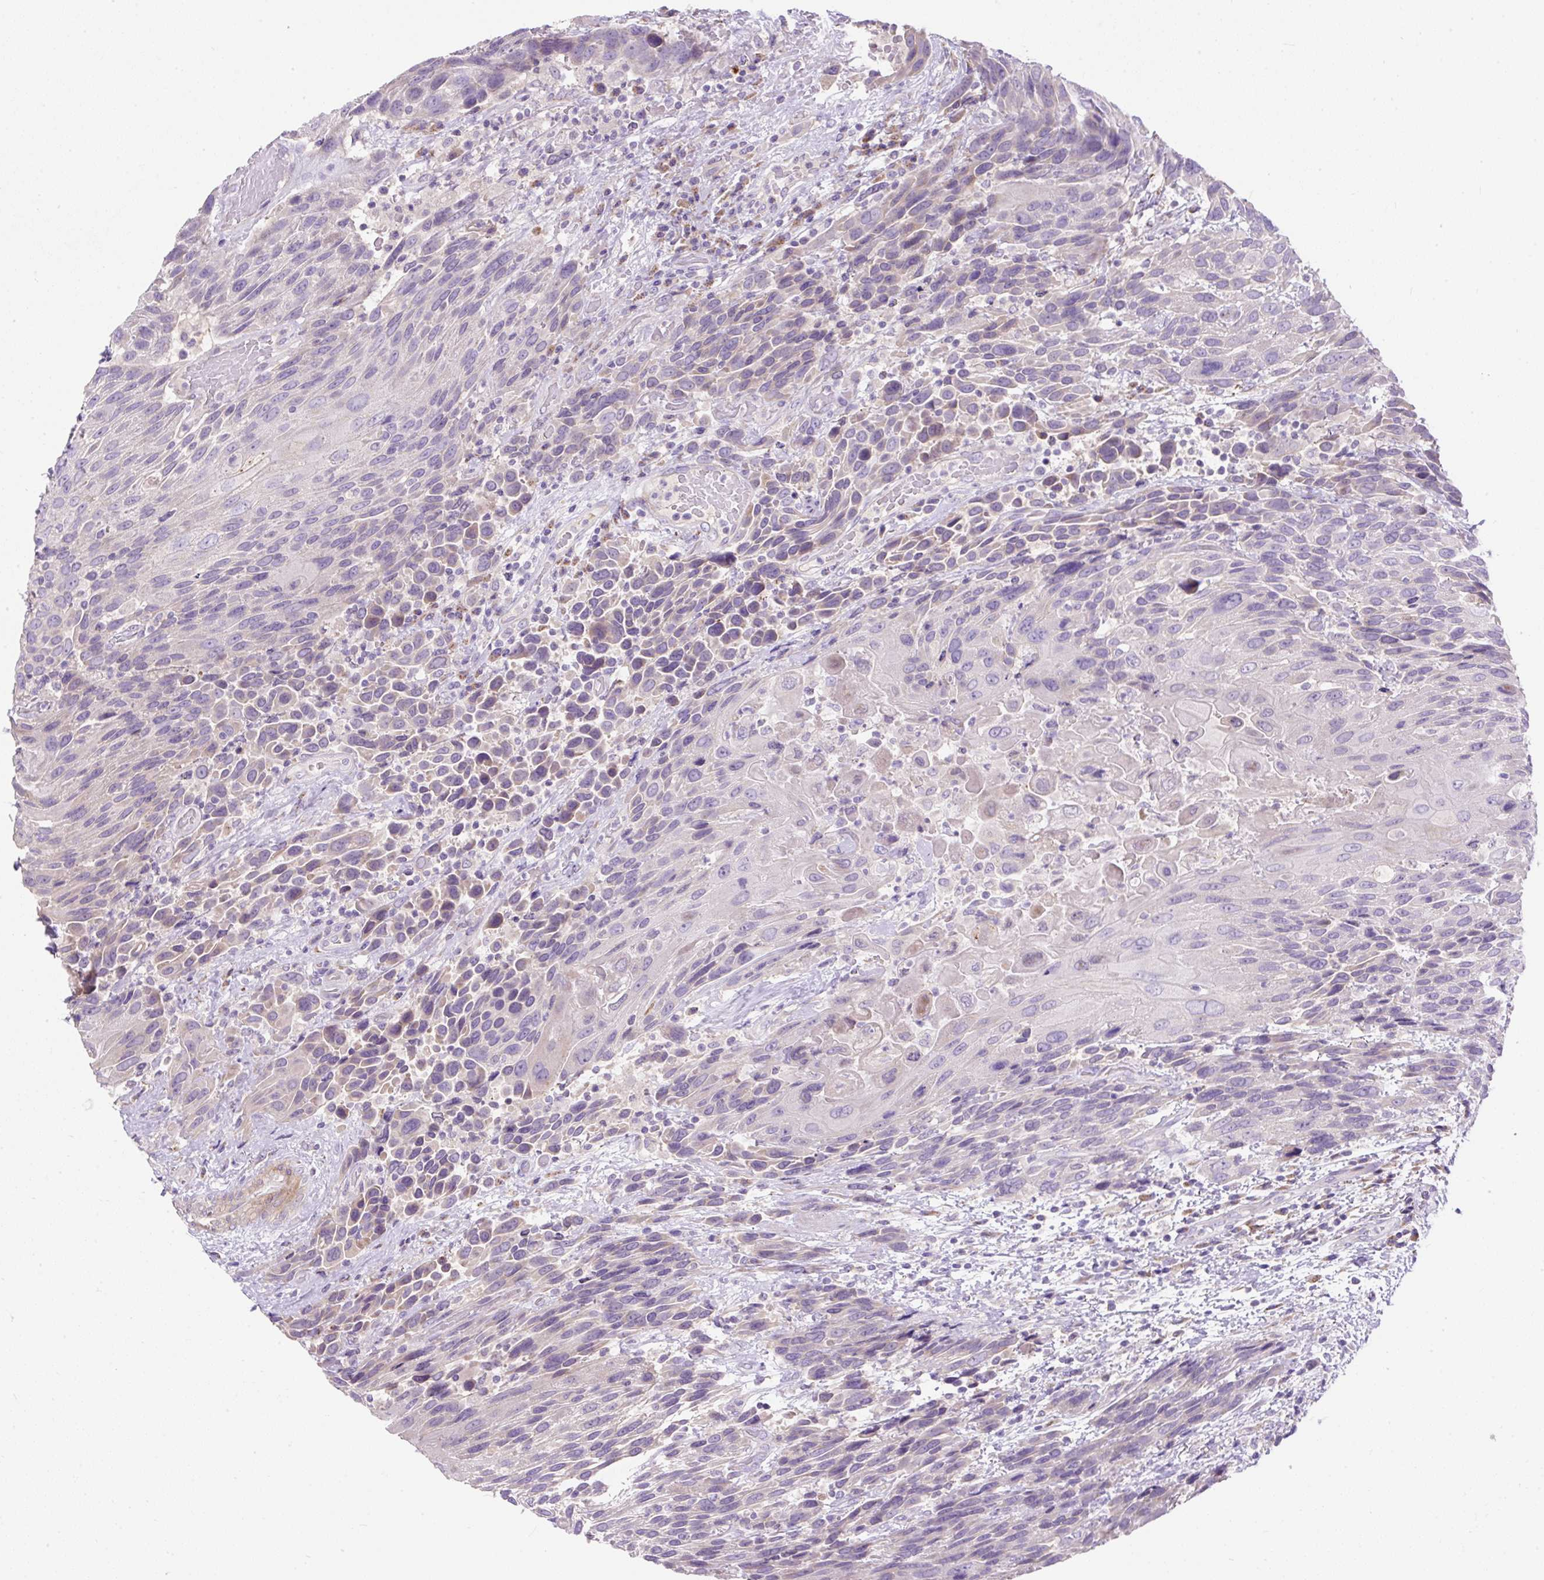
{"staining": {"intensity": "negative", "quantity": "none", "location": "none"}, "tissue": "urothelial cancer", "cell_type": "Tumor cells", "image_type": "cancer", "snomed": [{"axis": "morphology", "description": "Urothelial carcinoma, High grade"}, {"axis": "topography", "description": "Urinary bladder"}], "caption": "Immunohistochemistry (IHC) of urothelial cancer shows no positivity in tumor cells.", "gene": "SUSD5", "patient": {"sex": "female", "age": 70}}